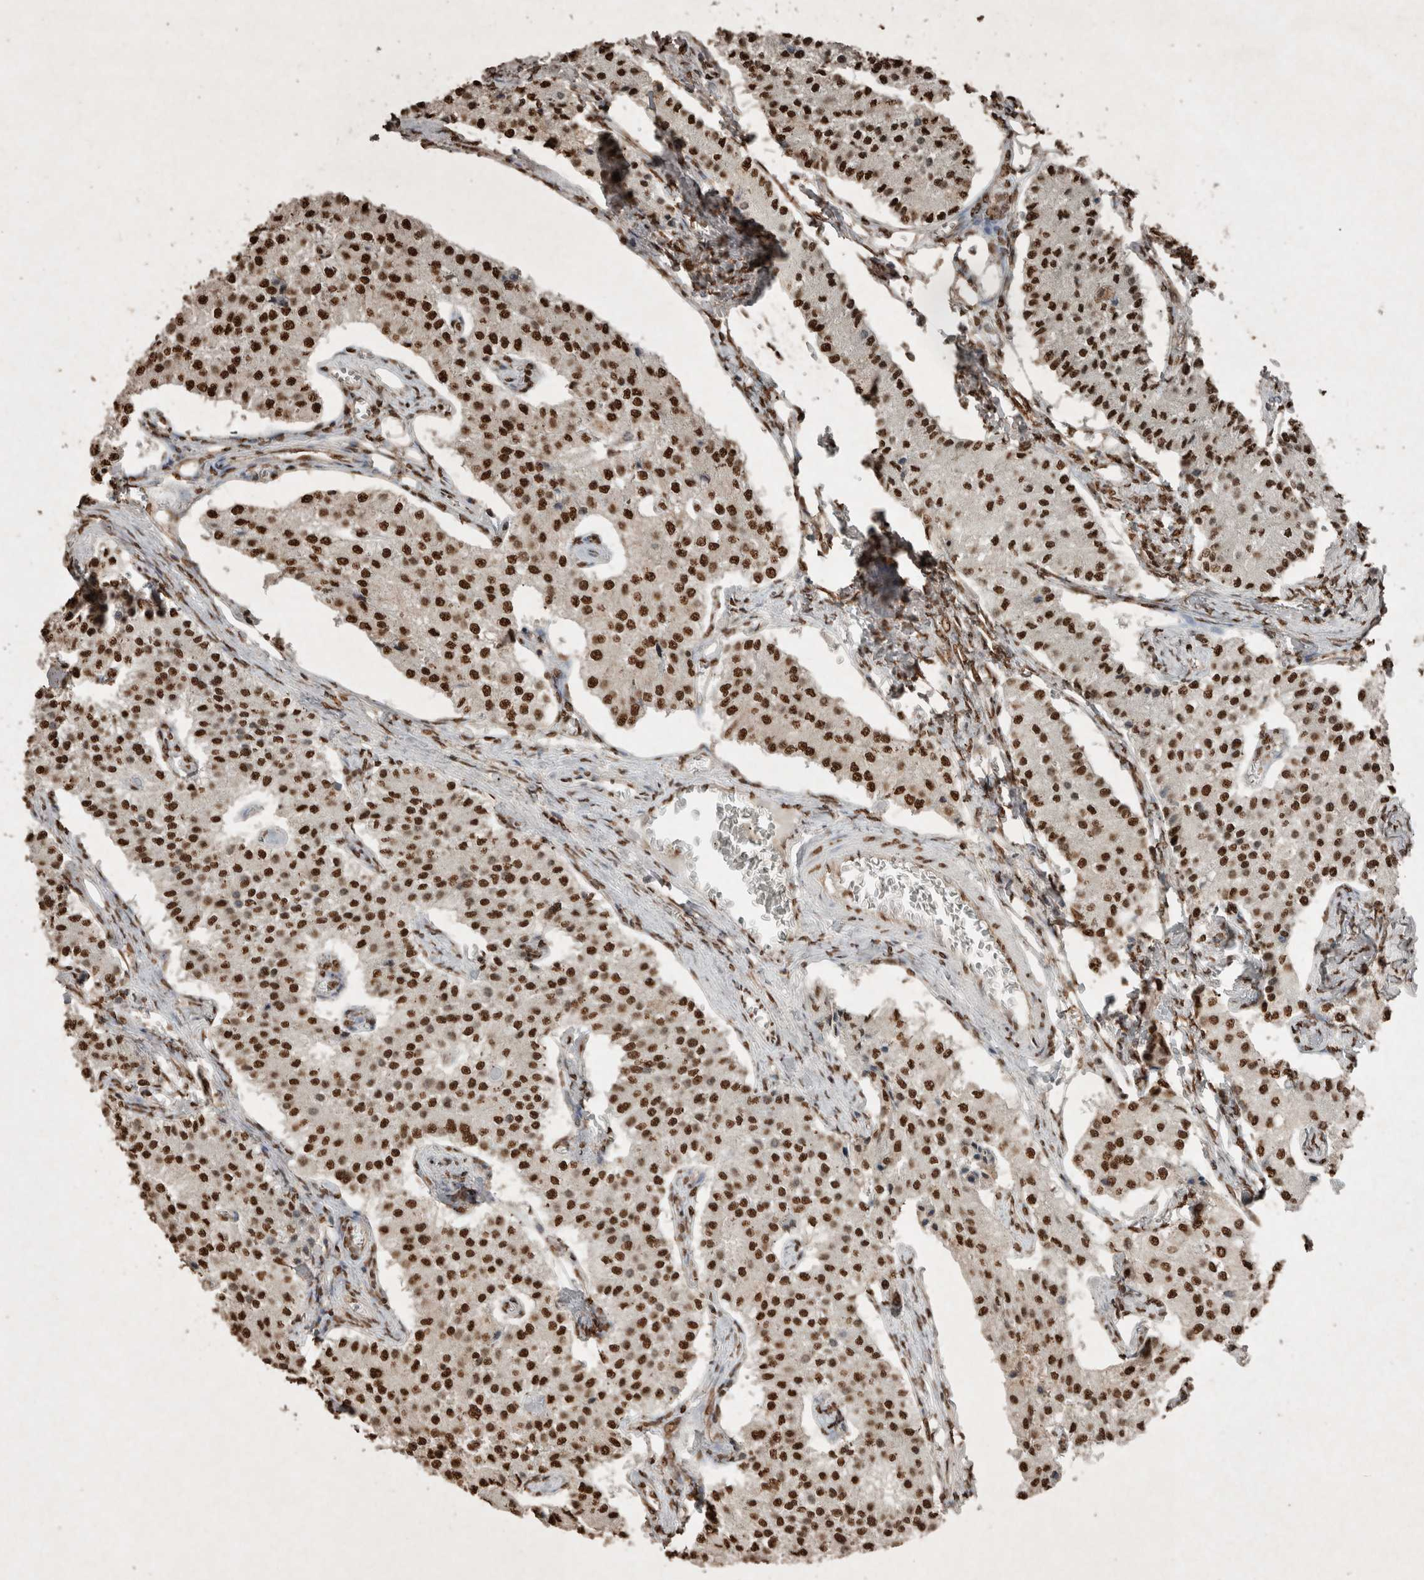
{"staining": {"intensity": "strong", "quantity": ">75%", "location": "nuclear"}, "tissue": "carcinoid", "cell_type": "Tumor cells", "image_type": "cancer", "snomed": [{"axis": "morphology", "description": "Carcinoid, malignant, NOS"}, {"axis": "topography", "description": "Colon"}], "caption": "This is a histology image of immunohistochemistry (IHC) staining of carcinoid, which shows strong positivity in the nuclear of tumor cells.", "gene": "FSTL3", "patient": {"sex": "female", "age": 52}}